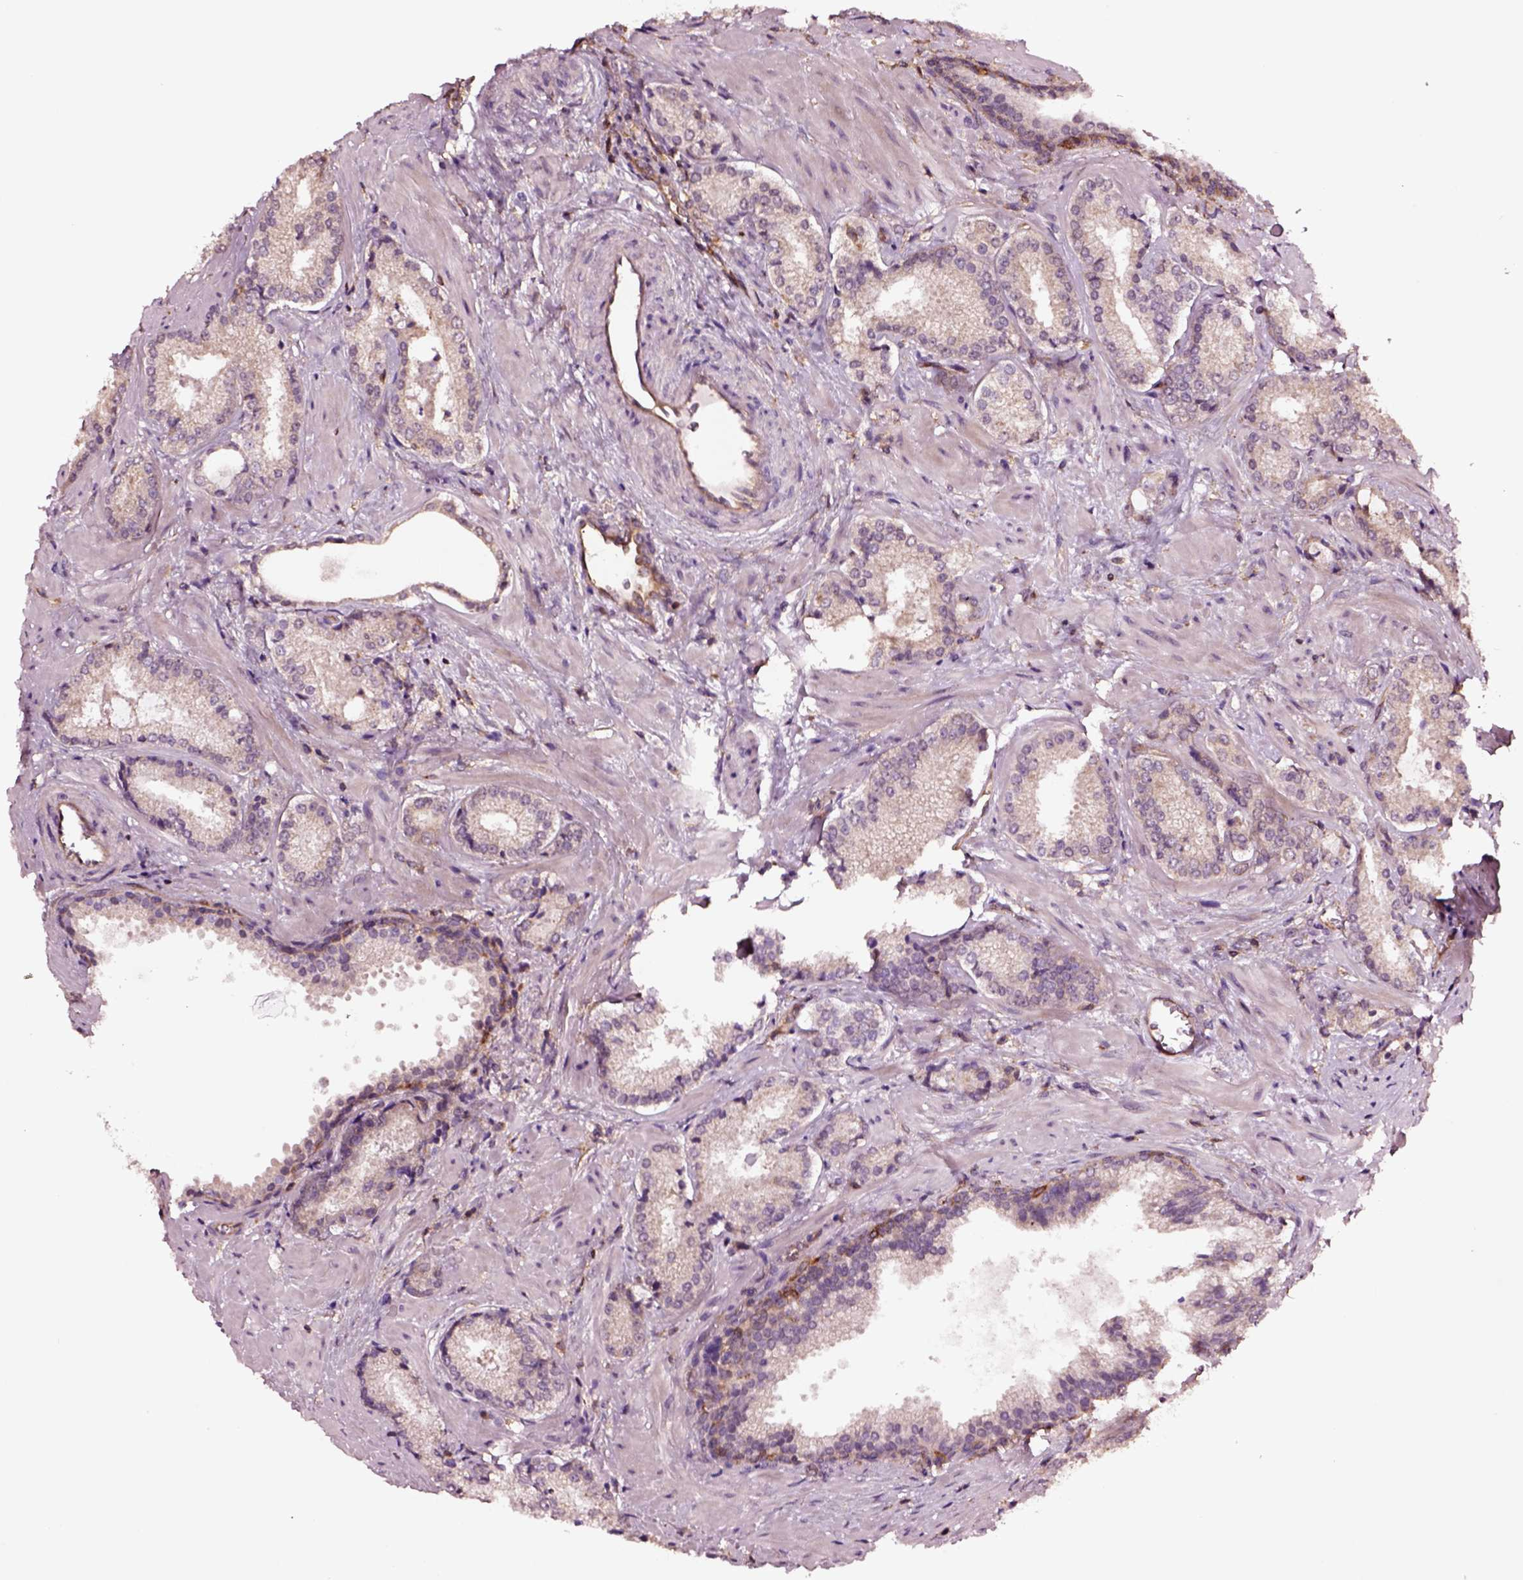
{"staining": {"intensity": "weak", "quantity": ">75%", "location": "cytoplasmic/membranous"}, "tissue": "prostate cancer", "cell_type": "Tumor cells", "image_type": "cancer", "snomed": [{"axis": "morphology", "description": "Adenocarcinoma, Low grade"}, {"axis": "topography", "description": "Prostate"}], "caption": "Prostate low-grade adenocarcinoma stained with immunohistochemistry demonstrates weak cytoplasmic/membranous positivity in approximately >75% of tumor cells.", "gene": "RASSF5", "patient": {"sex": "male", "age": 56}}